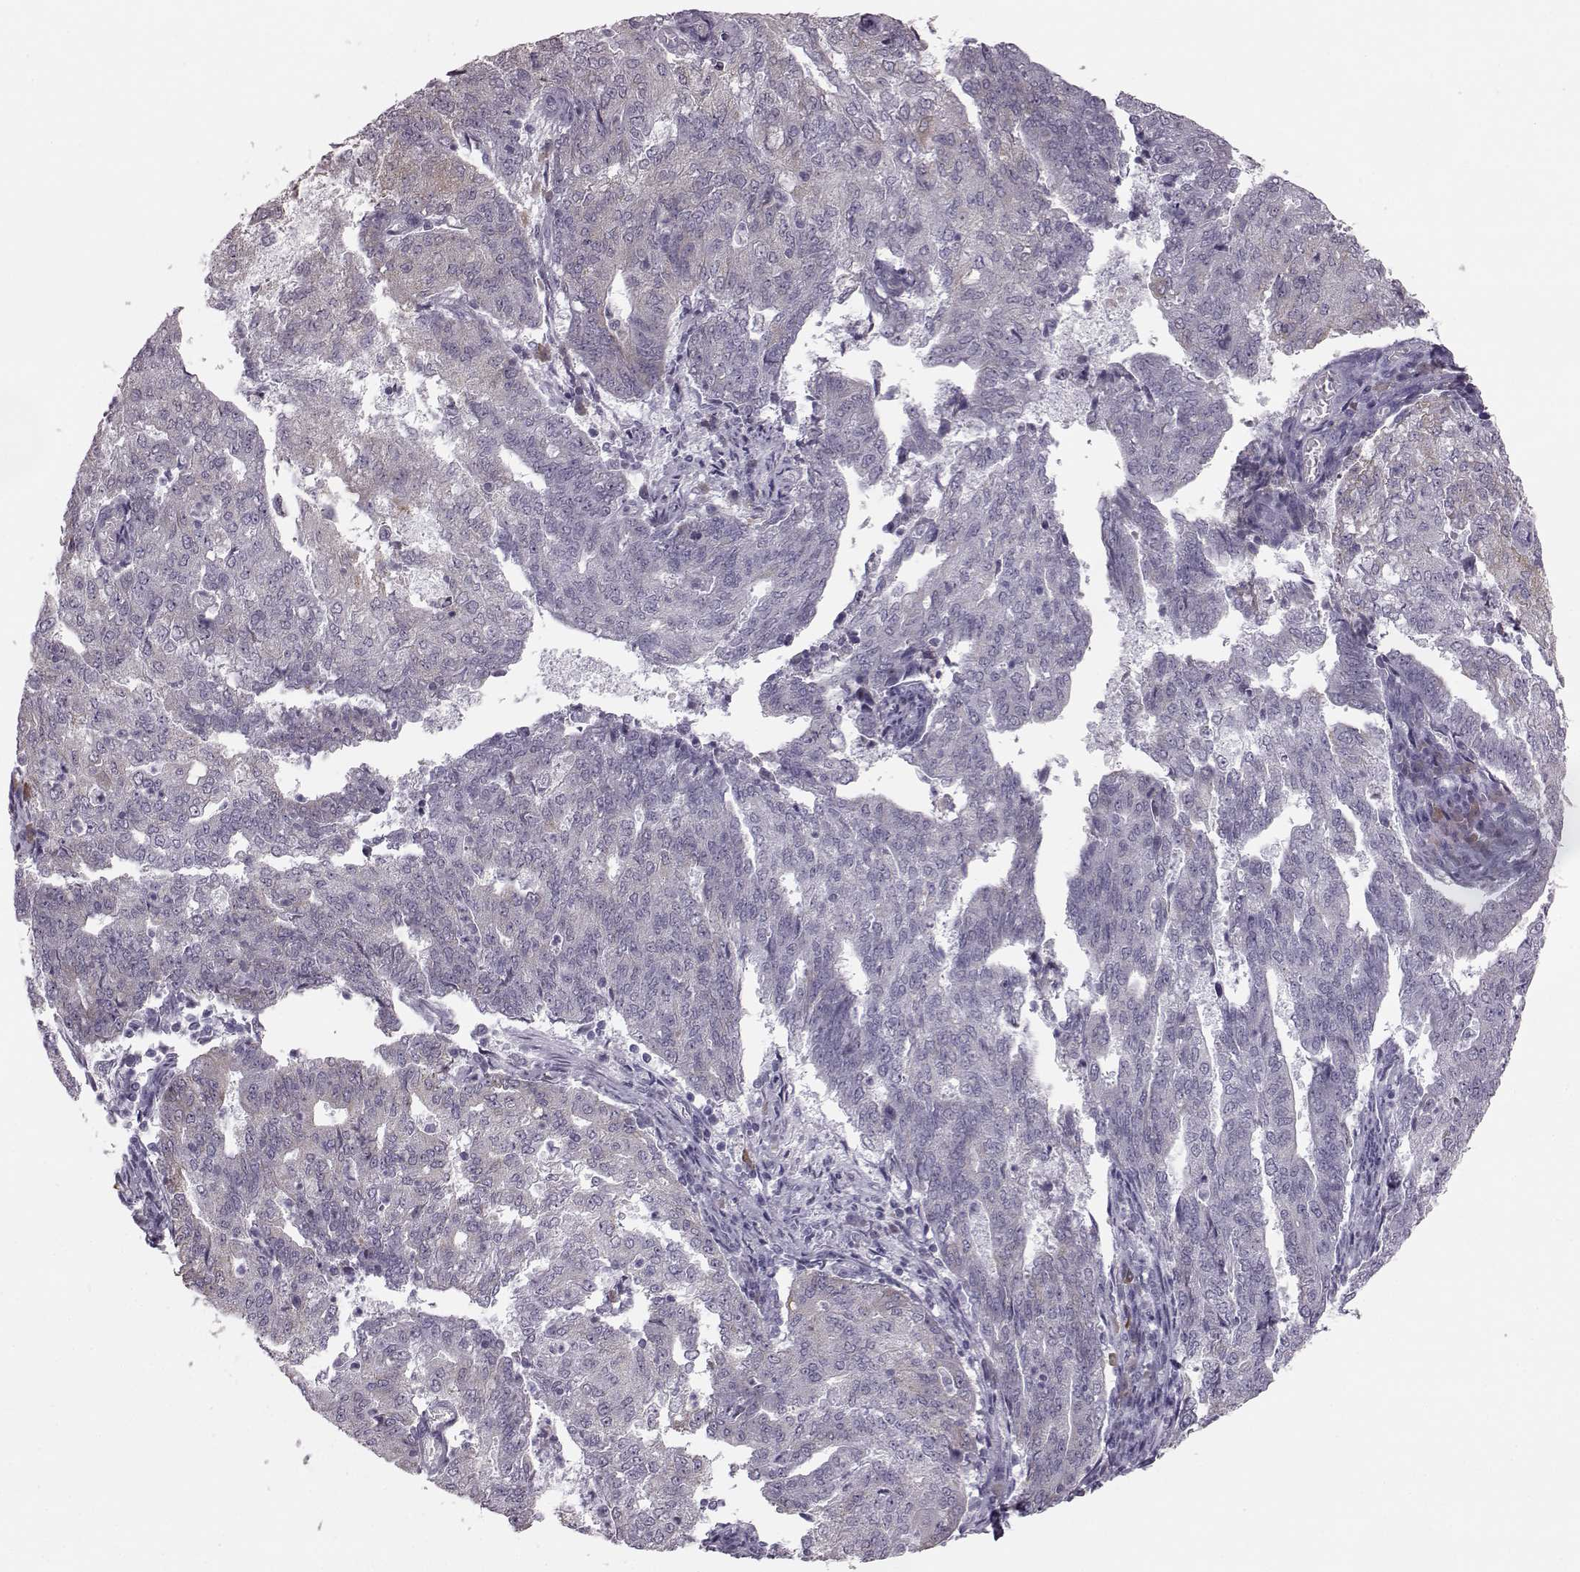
{"staining": {"intensity": "negative", "quantity": "none", "location": "none"}, "tissue": "endometrial cancer", "cell_type": "Tumor cells", "image_type": "cancer", "snomed": [{"axis": "morphology", "description": "Adenocarcinoma, NOS"}, {"axis": "topography", "description": "Endometrium"}], "caption": "Tumor cells show no significant staining in endometrial adenocarcinoma.", "gene": "JSRP1", "patient": {"sex": "female", "age": 82}}